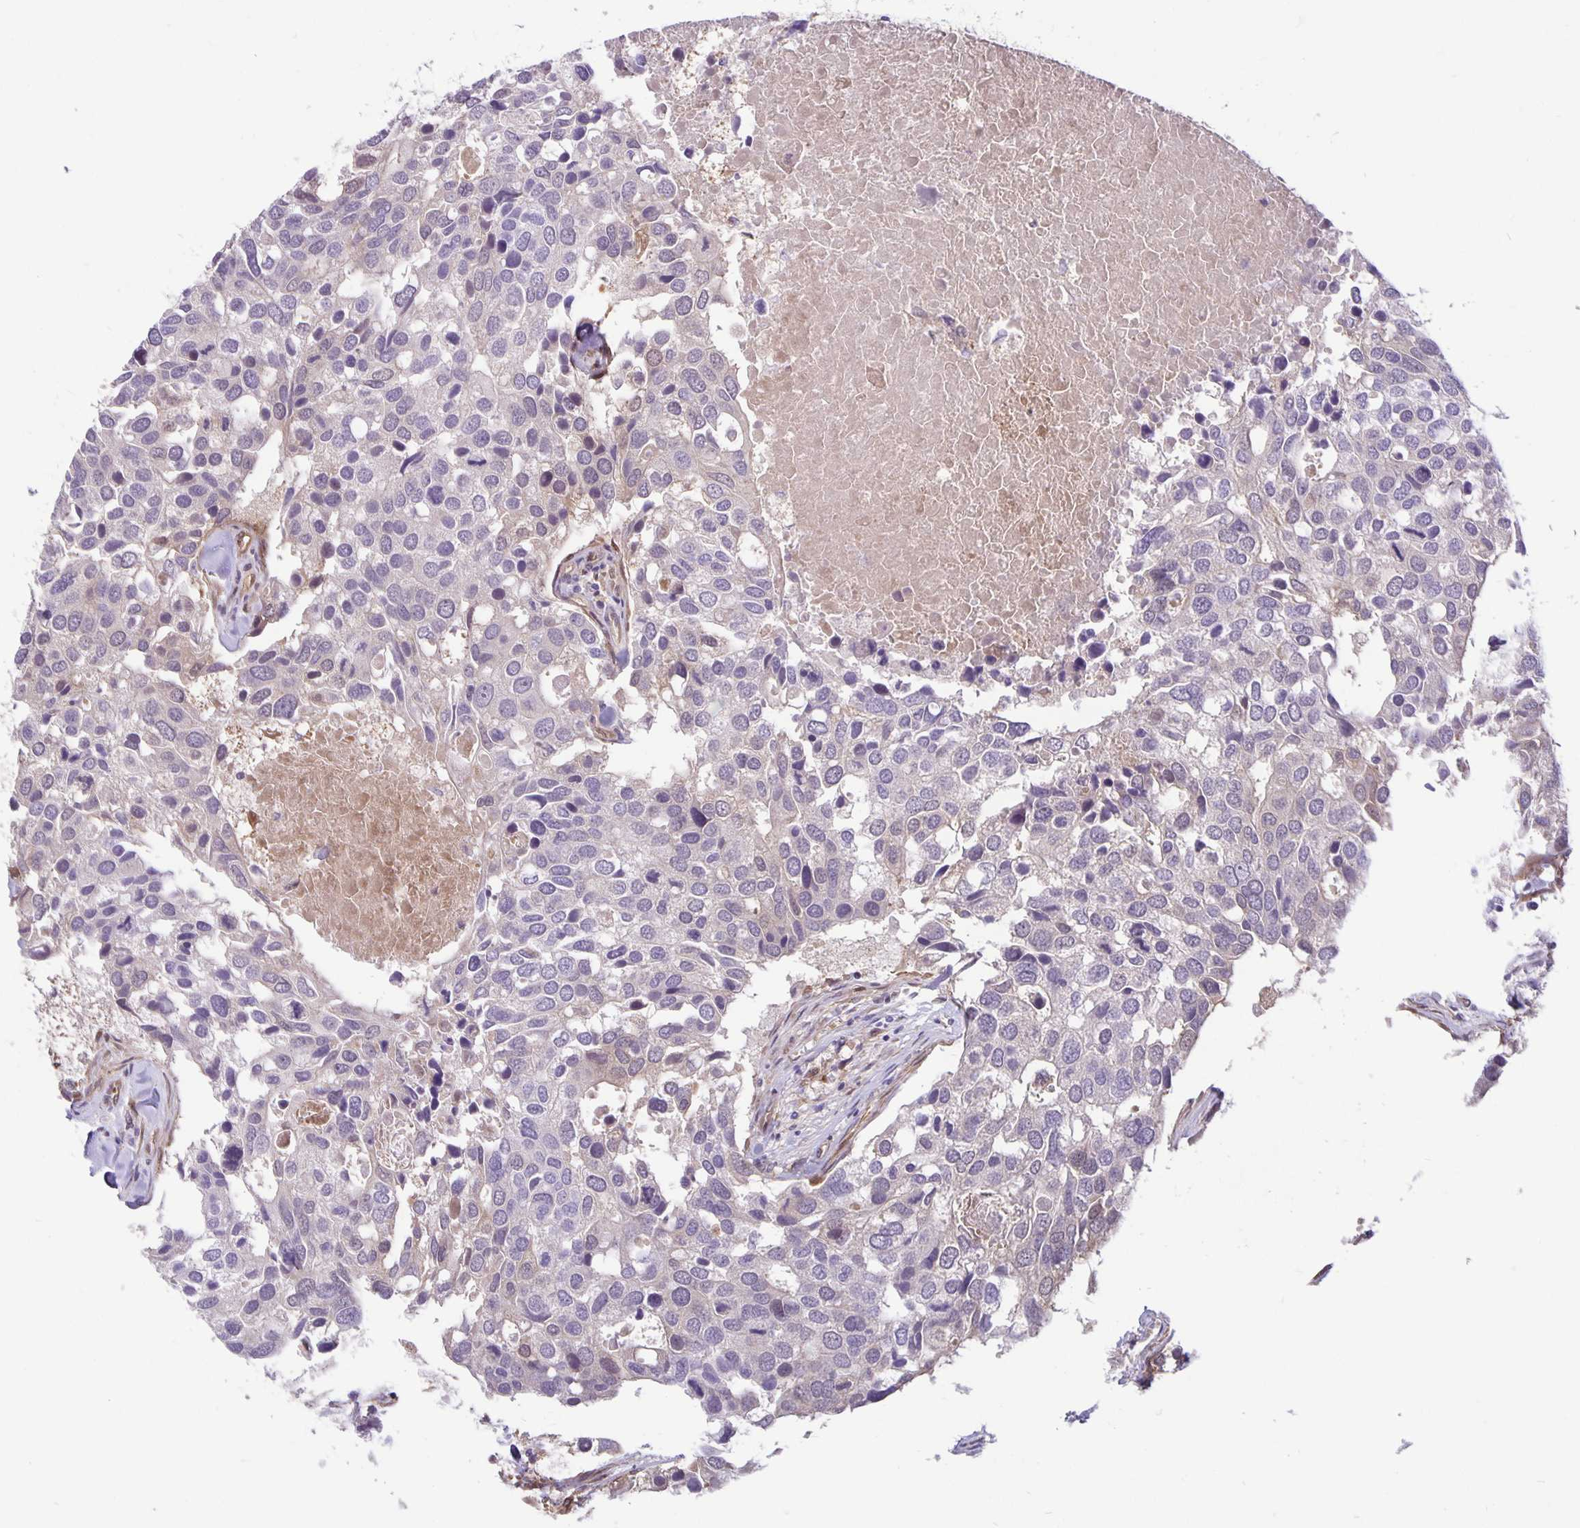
{"staining": {"intensity": "negative", "quantity": "none", "location": "none"}, "tissue": "breast cancer", "cell_type": "Tumor cells", "image_type": "cancer", "snomed": [{"axis": "morphology", "description": "Duct carcinoma"}, {"axis": "topography", "description": "Breast"}], "caption": "Immunohistochemical staining of infiltrating ductal carcinoma (breast) displays no significant positivity in tumor cells.", "gene": "TAX1BP3", "patient": {"sex": "female", "age": 83}}